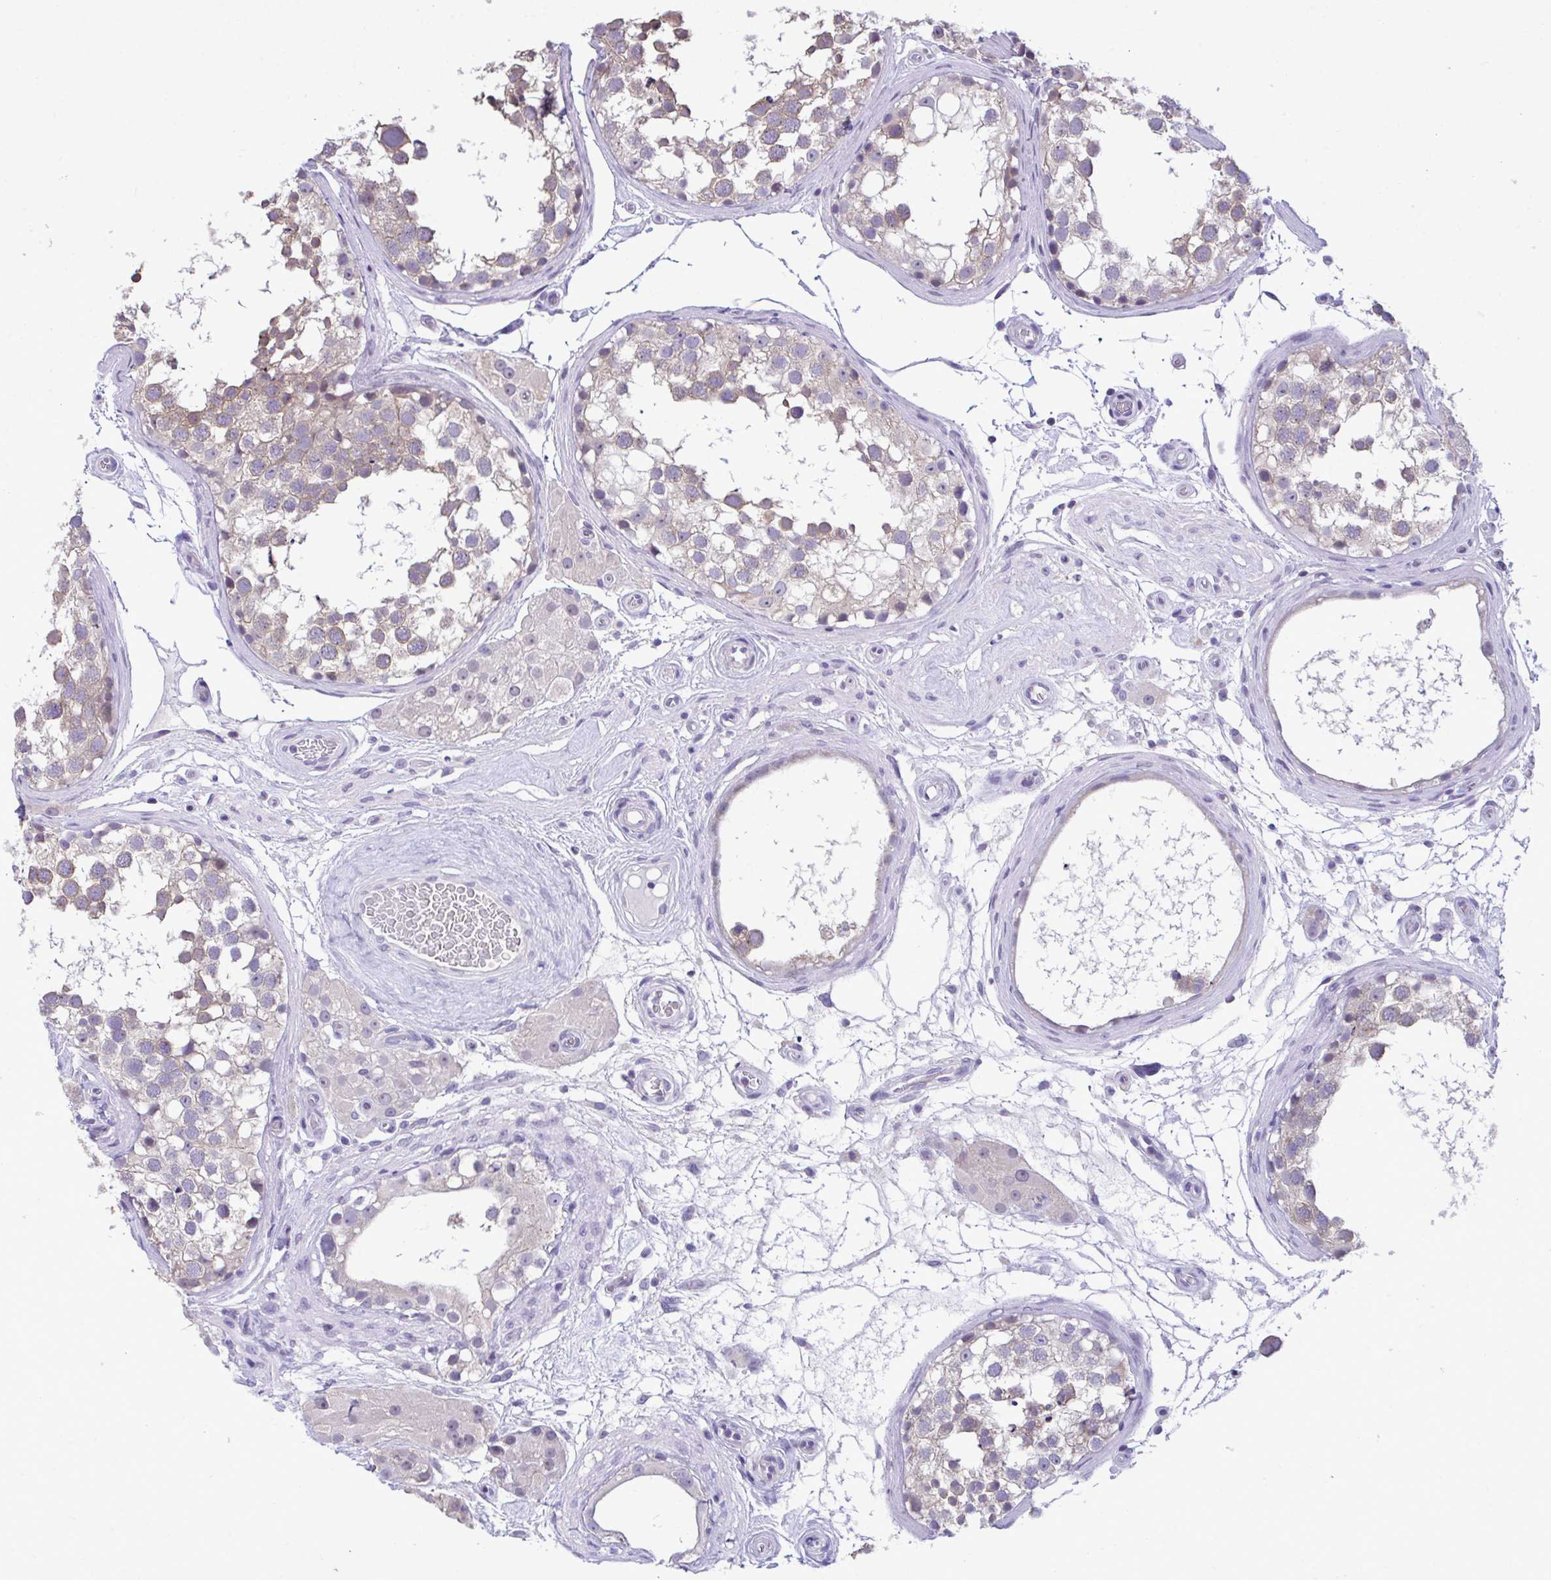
{"staining": {"intensity": "weak", "quantity": "25%-75%", "location": "cytoplasmic/membranous"}, "tissue": "testis", "cell_type": "Cells in seminiferous ducts", "image_type": "normal", "snomed": [{"axis": "morphology", "description": "Normal tissue, NOS"}, {"axis": "morphology", "description": "Seminoma, NOS"}, {"axis": "topography", "description": "Testis"}], "caption": "This is a photomicrograph of IHC staining of unremarkable testis, which shows weak positivity in the cytoplasmic/membranous of cells in seminiferous ducts.", "gene": "PIGK", "patient": {"sex": "male", "age": 65}}